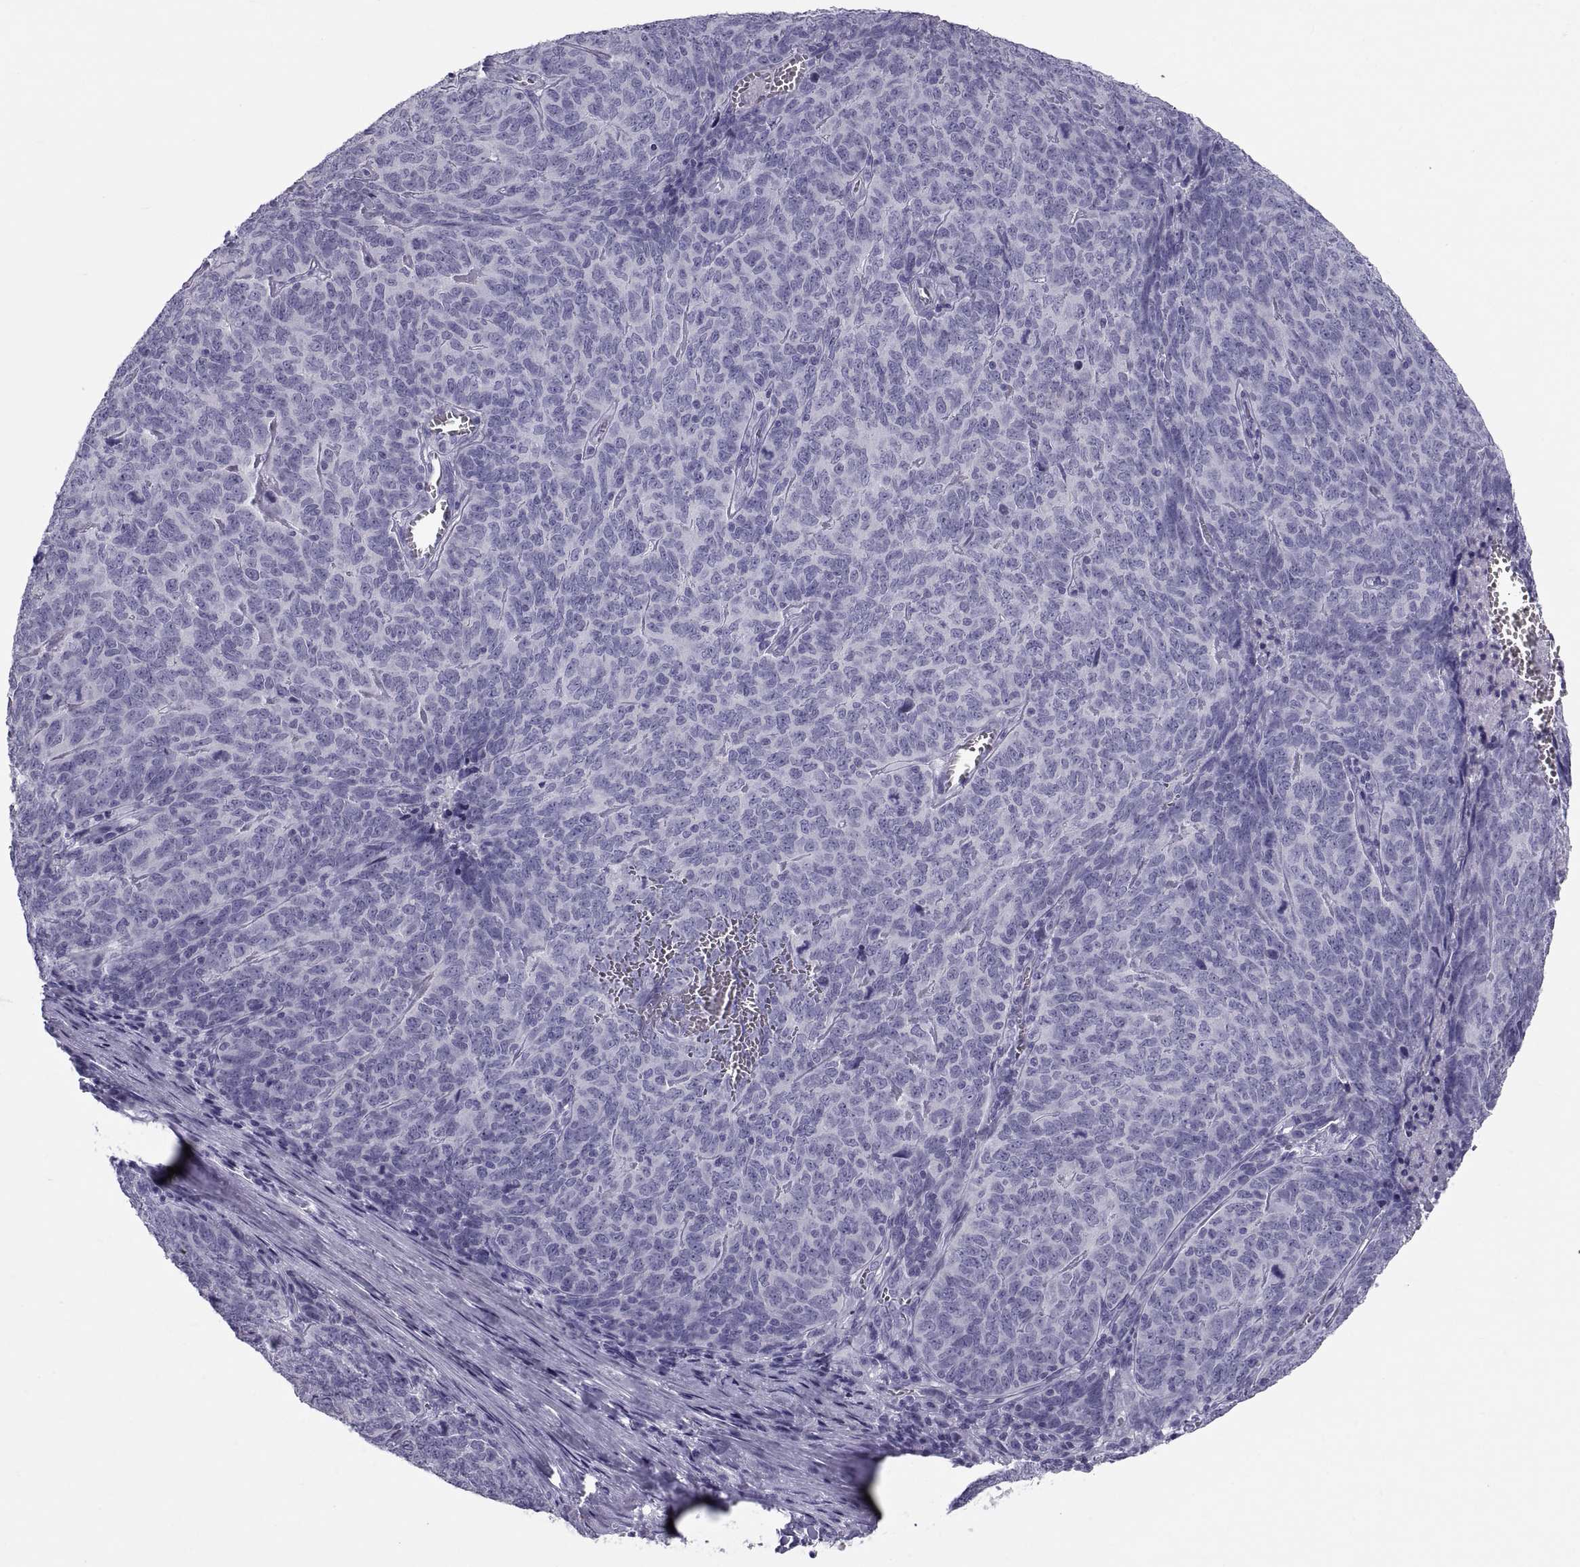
{"staining": {"intensity": "negative", "quantity": "none", "location": "none"}, "tissue": "skin cancer", "cell_type": "Tumor cells", "image_type": "cancer", "snomed": [{"axis": "morphology", "description": "Squamous cell carcinoma, NOS"}, {"axis": "topography", "description": "Skin"}, {"axis": "topography", "description": "Anal"}], "caption": "A high-resolution micrograph shows IHC staining of skin cancer, which demonstrates no significant staining in tumor cells. (DAB immunohistochemistry (IHC) with hematoxylin counter stain).", "gene": "DEFB129", "patient": {"sex": "female", "age": 51}}